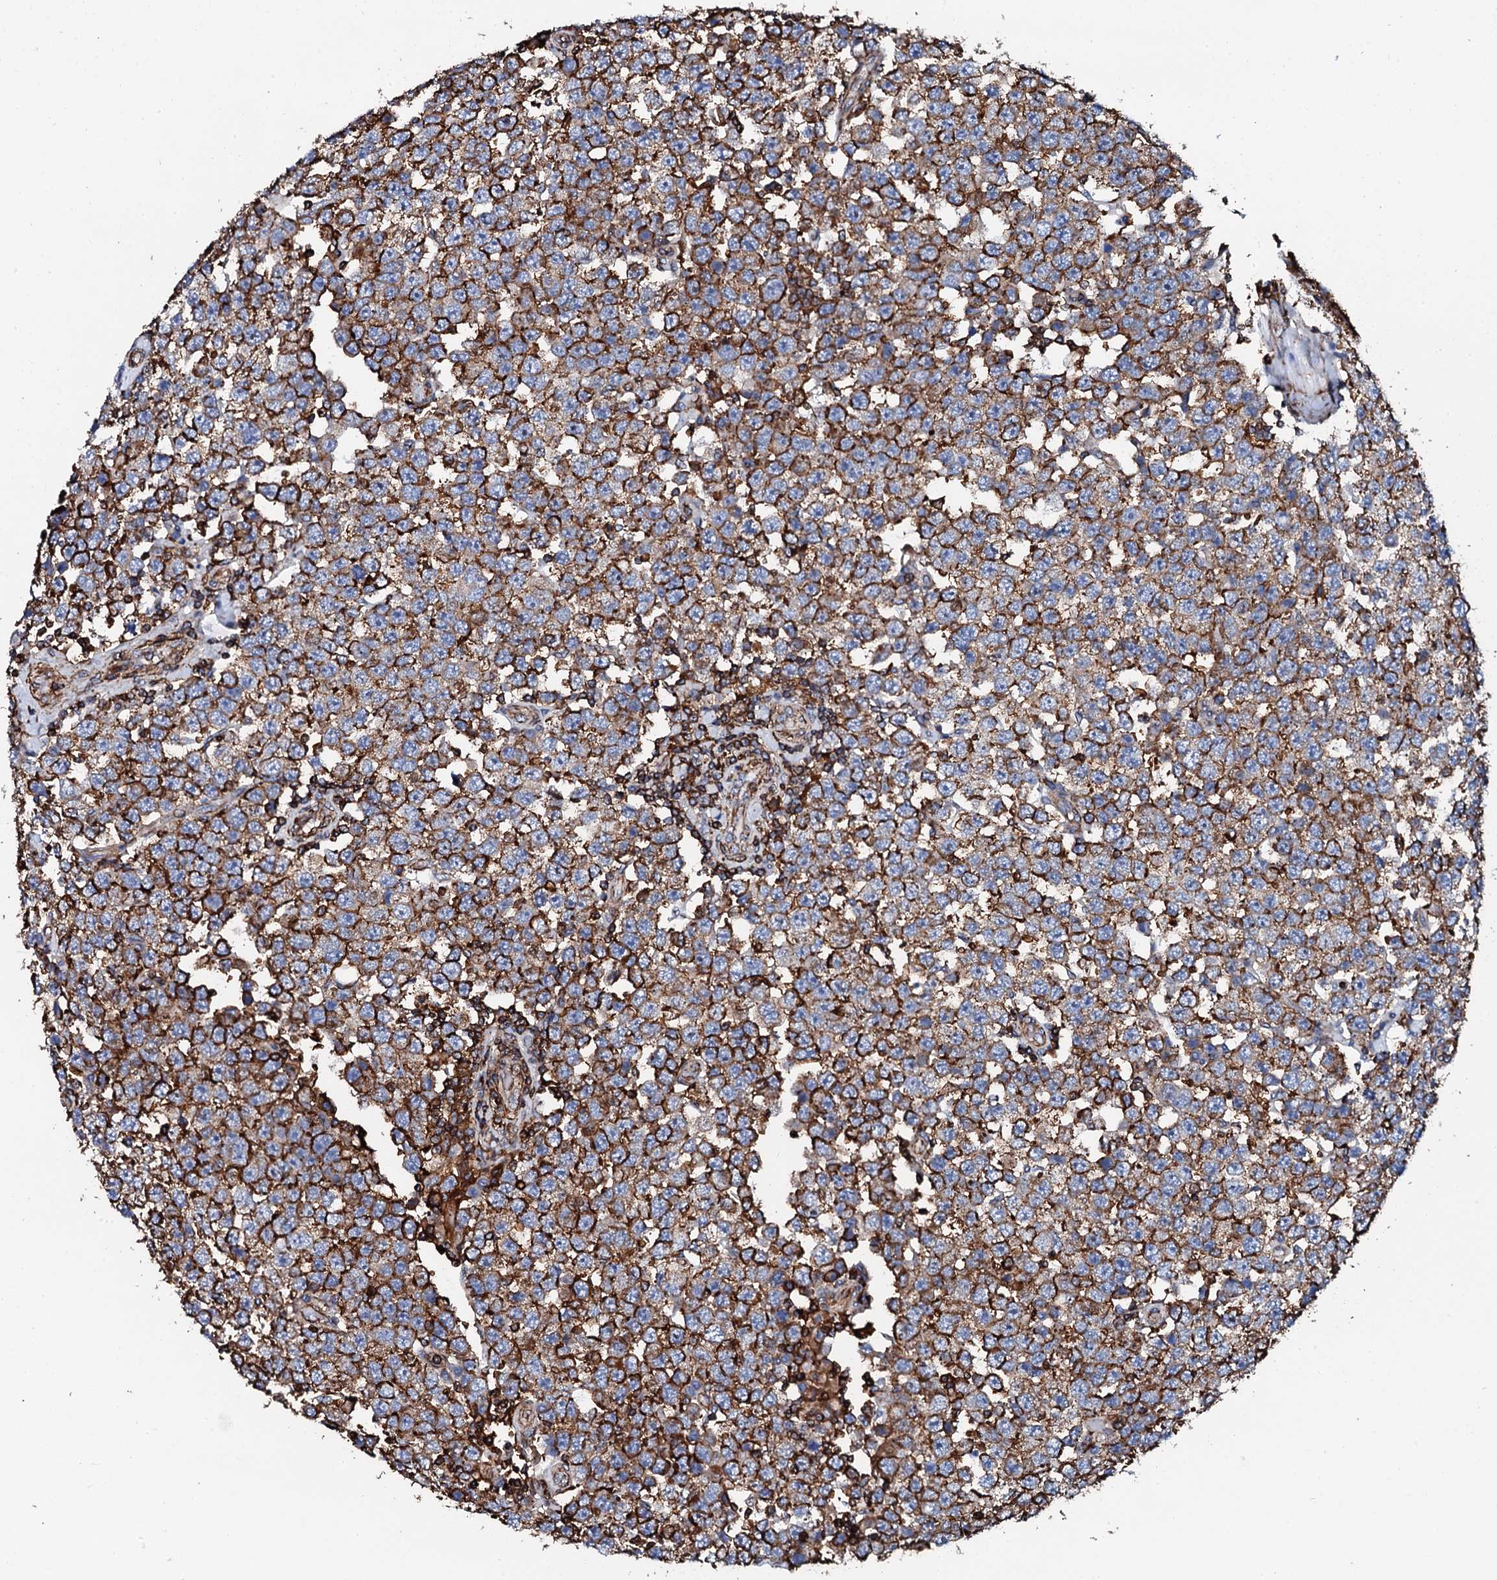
{"staining": {"intensity": "strong", "quantity": ">75%", "location": "cytoplasmic/membranous"}, "tissue": "testis cancer", "cell_type": "Tumor cells", "image_type": "cancer", "snomed": [{"axis": "morphology", "description": "Seminoma, NOS"}, {"axis": "topography", "description": "Testis"}], "caption": "Immunohistochemical staining of seminoma (testis) demonstrates high levels of strong cytoplasmic/membranous protein positivity in approximately >75% of tumor cells. Using DAB (3,3'-diaminobenzidine) (brown) and hematoxylin (blue) stains, captured at high magnification using brightfield microscopy.", "gene": "INTS10", "patient": {"sex": "male", "age": 28}}